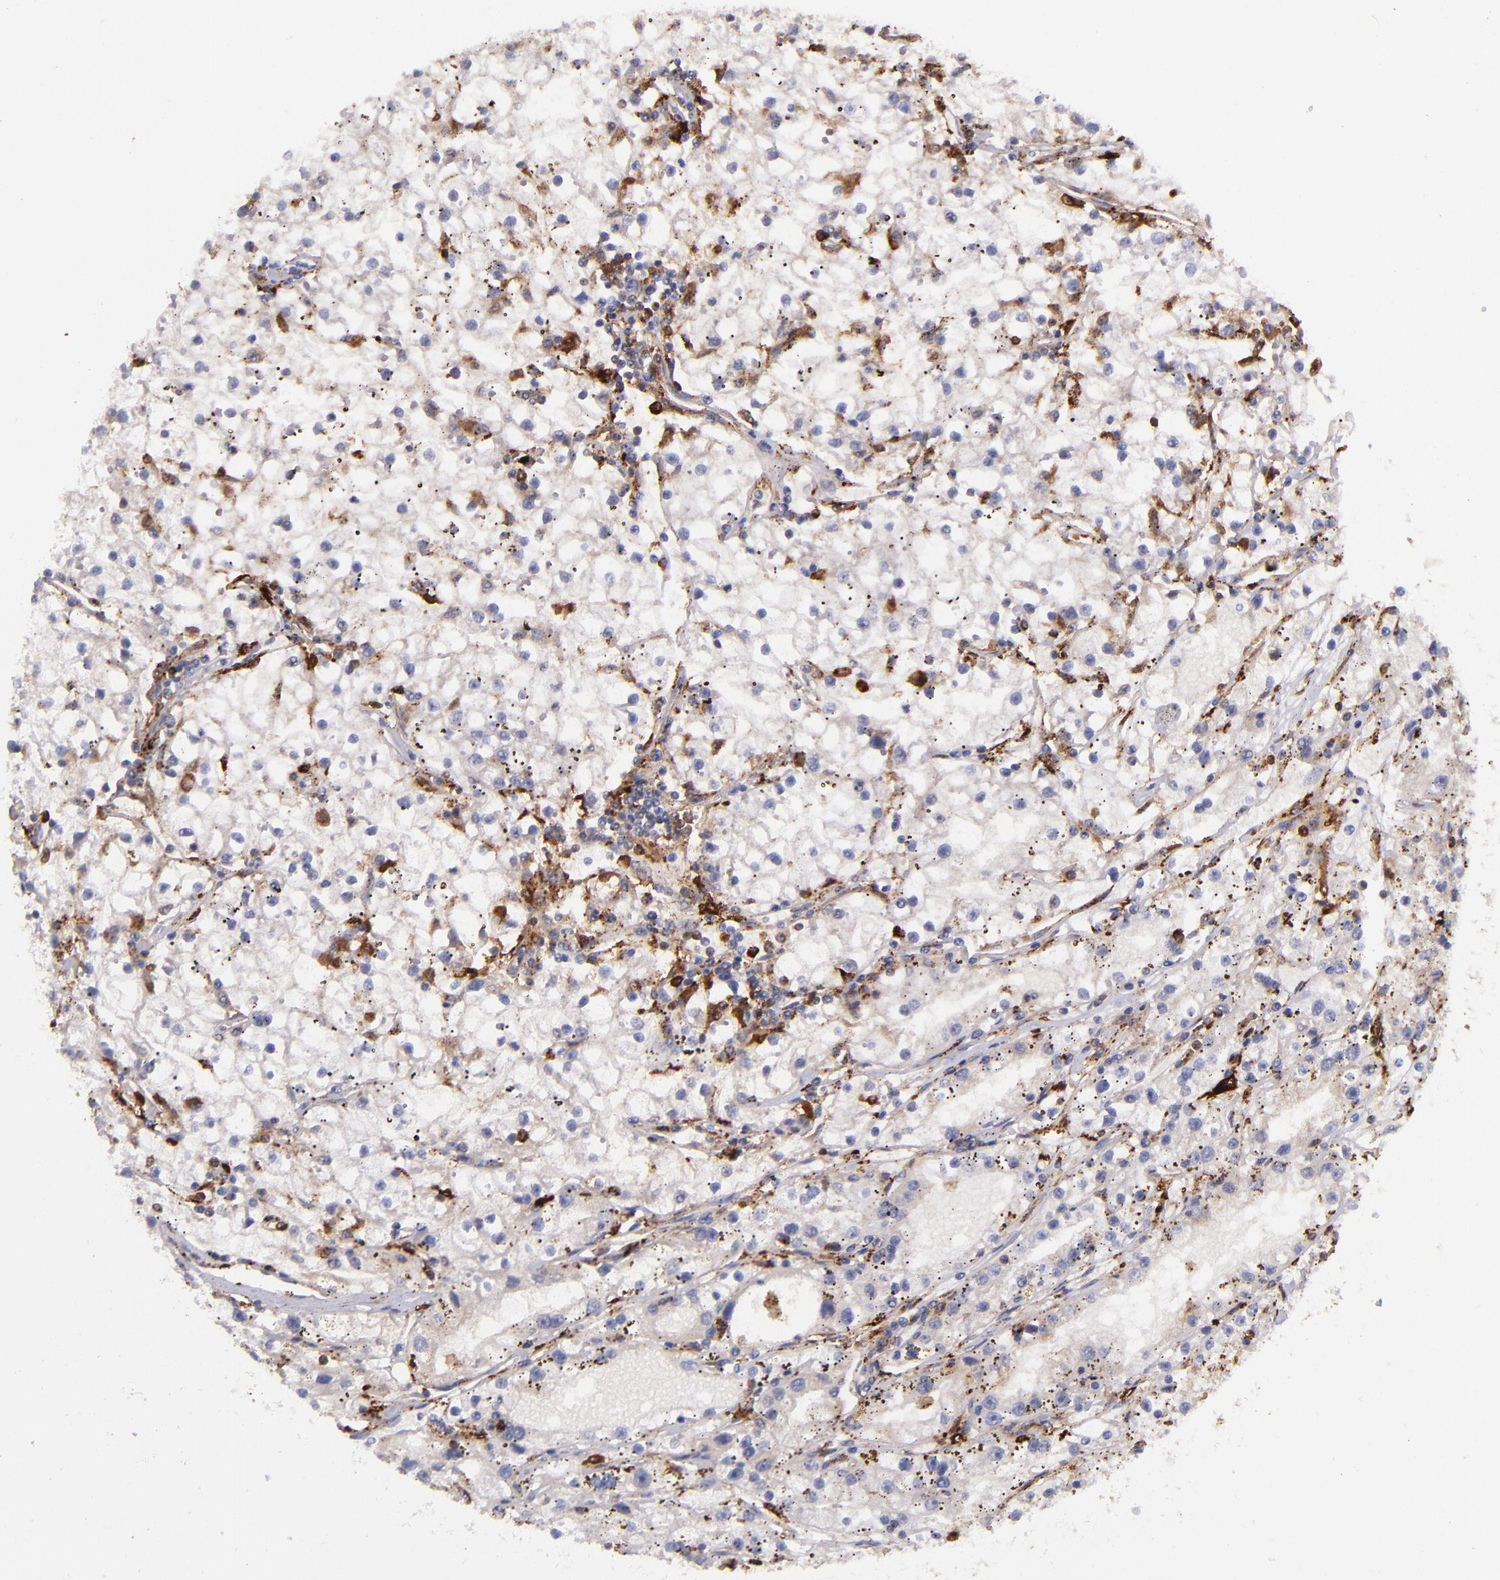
{"staining": {"intensity": "negative", "quantity": "none", "location": "none"}, "tissue": "renal cancer", "cell_type": "Tumor cells", "image_type": "cancer", "snomed": [{"axis": "morphology", "description": "Adenocarcinoma, NOS"}, {"axis": "topography", "description": "Kidney"}], "caption": "The micrograph demonstrates no significant positivity in tumor cells of renal cancer. (Brightfield microscopy of DAB immunohistochemistry at high magnification).", "gene": "LGALS1", "patient": {"sex": "male", "age": 56}}